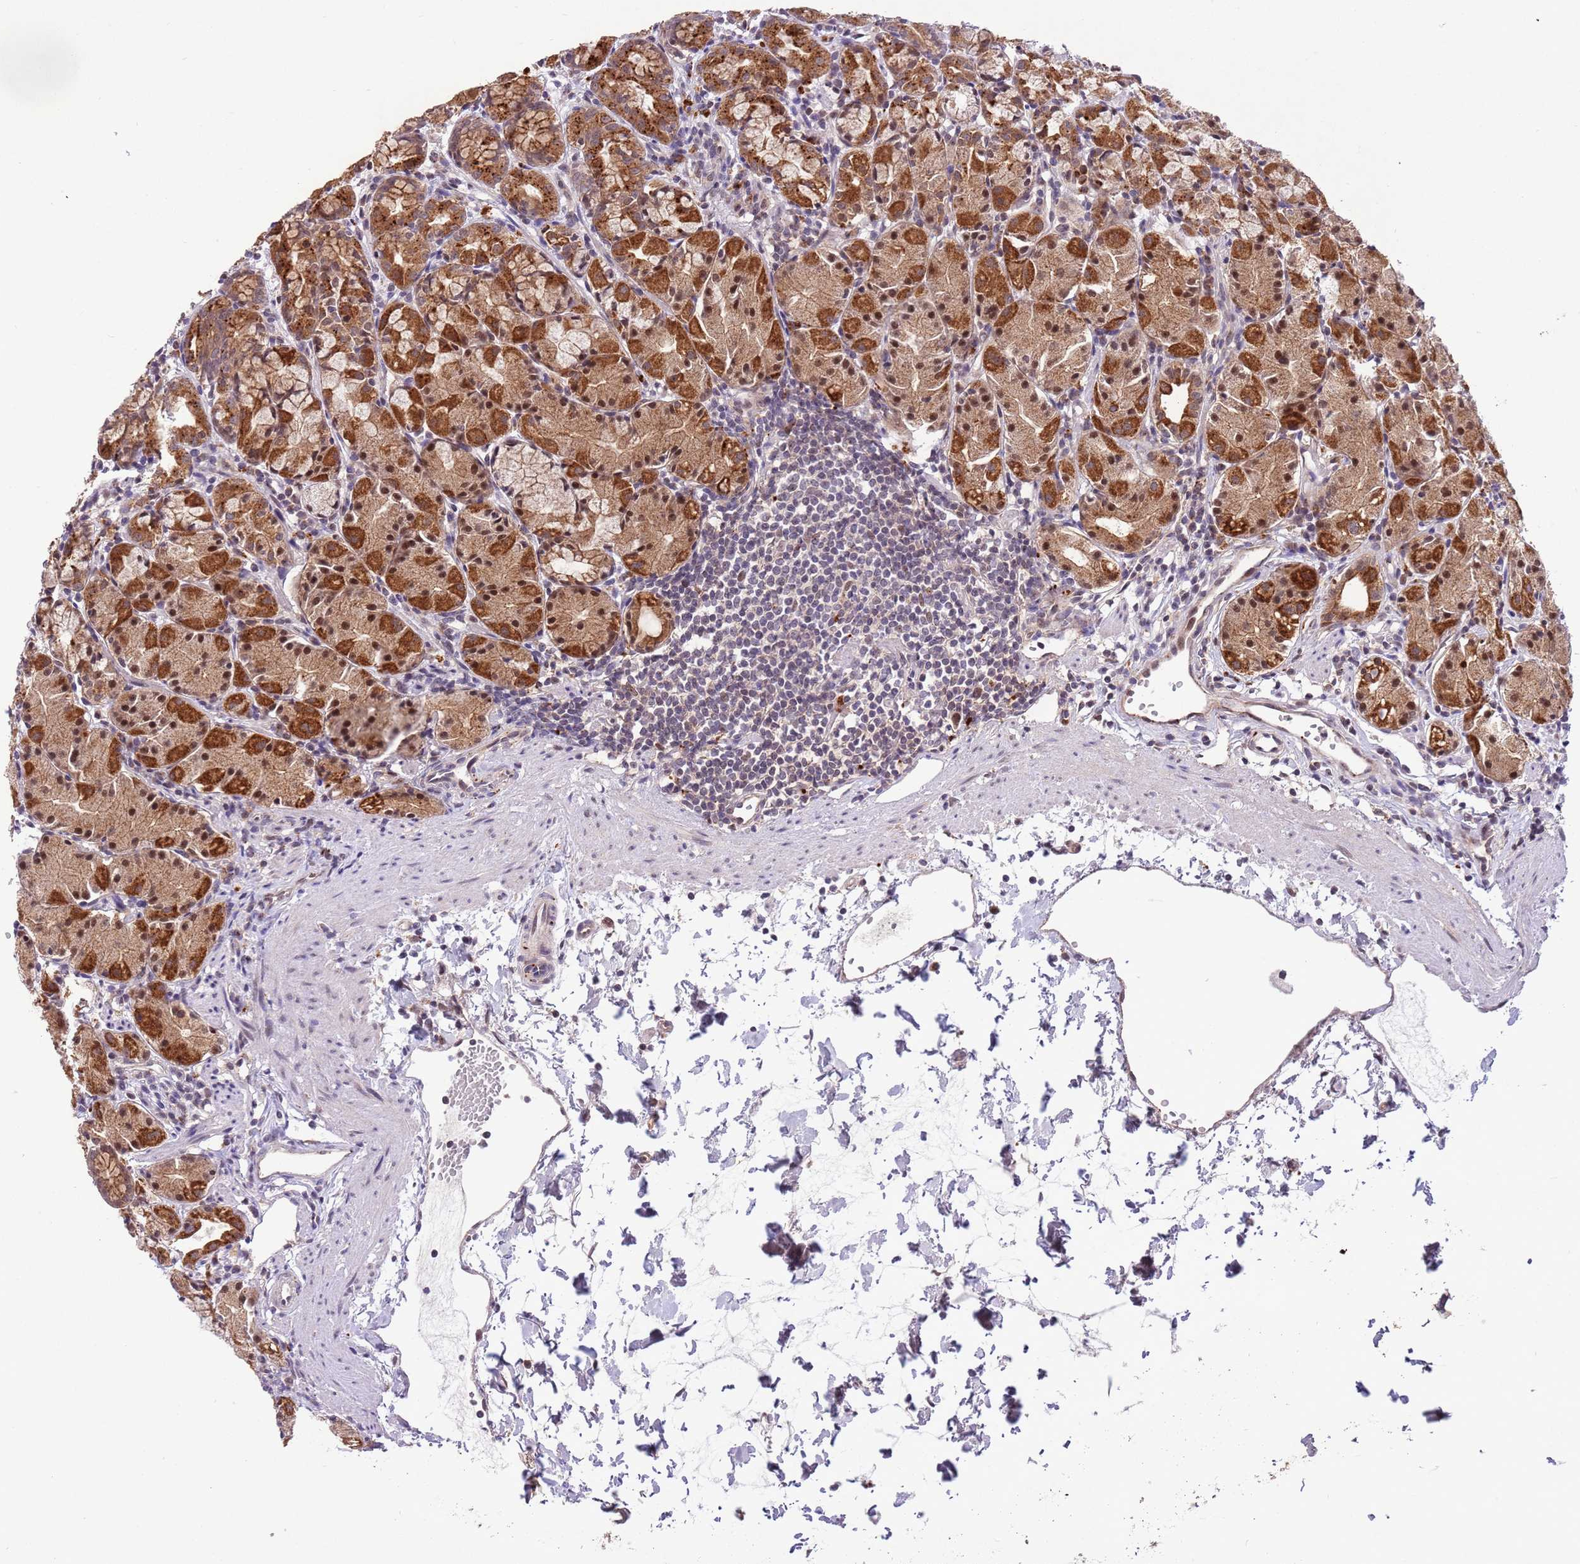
{"staining": {"intensity": "strong", "quantity": ">75%", "location": "cytoplasmic/membranous,nuclear"}, "tissue": "stomach", "cell_type": "Glandular cells", "image_type": "normal", "snomed": [{"axis": "morphology", "description": "Normal tissue, NOS"}, {"axis": "topography", "description": "Stomach, upper"}], "caption": "An image of human stomach stained for a protein exhibits strong cytoplasmic/membranous,nuclear brown staining in glandular cells.", "gene": "TRIM27", "patient": {"sex": "male", "age": 47}}